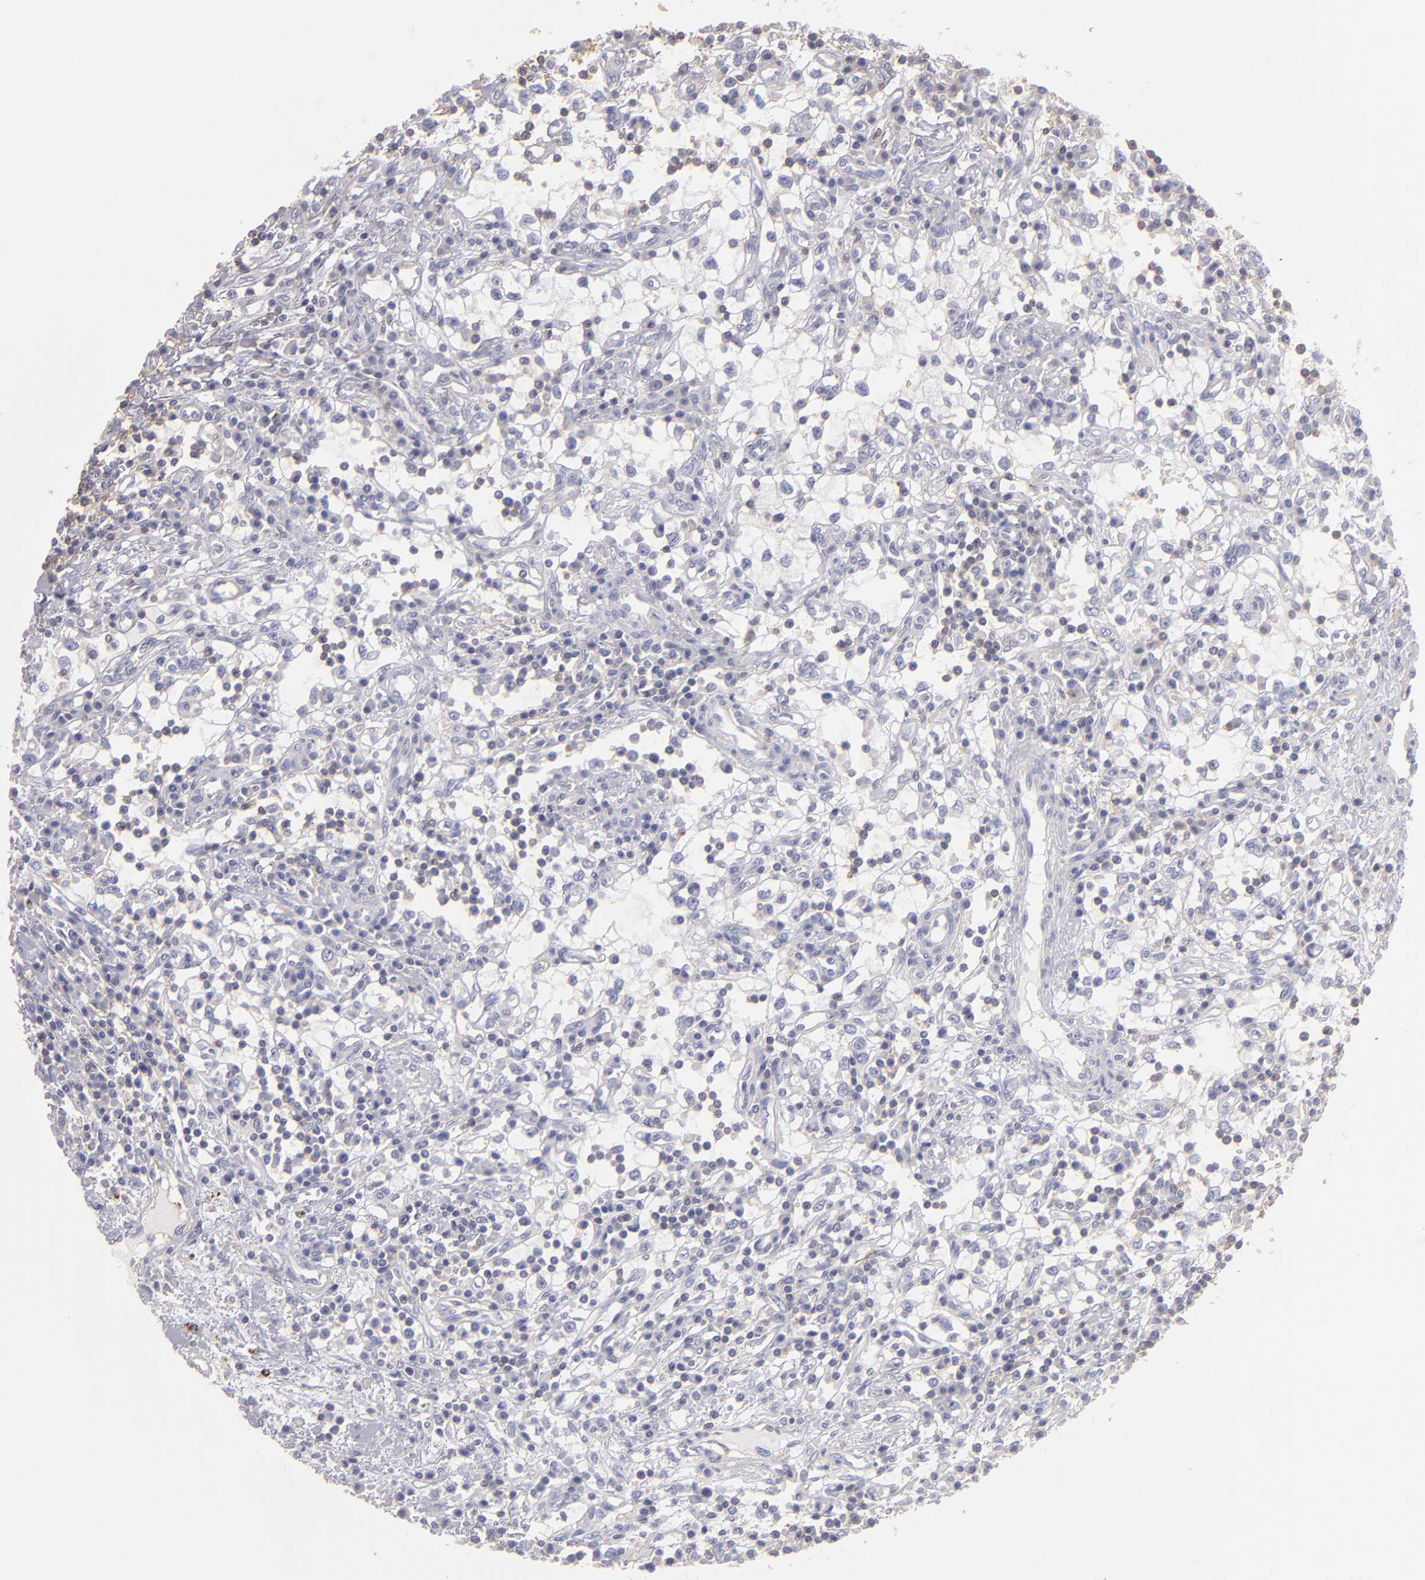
{"staining": {"intensity": "negative", "quantity": "none", "location": "none"}, "tissue": "renal cancer", "cell_type": "Tumor cells", "image_type": "cancer", "snomed": [{"axis": "morphology", "description": "Adenocarcinoma, NOS"}, {"axis": "topography", "description": "Kidney"}], "caption": "The immunohistochemistry (IHC) photomicrograph has no significant expression in tumor cells of renal adenocarcinoma tissue.", "gene": "ABCB1", "patient": {"sex": "male", "age": 82}}